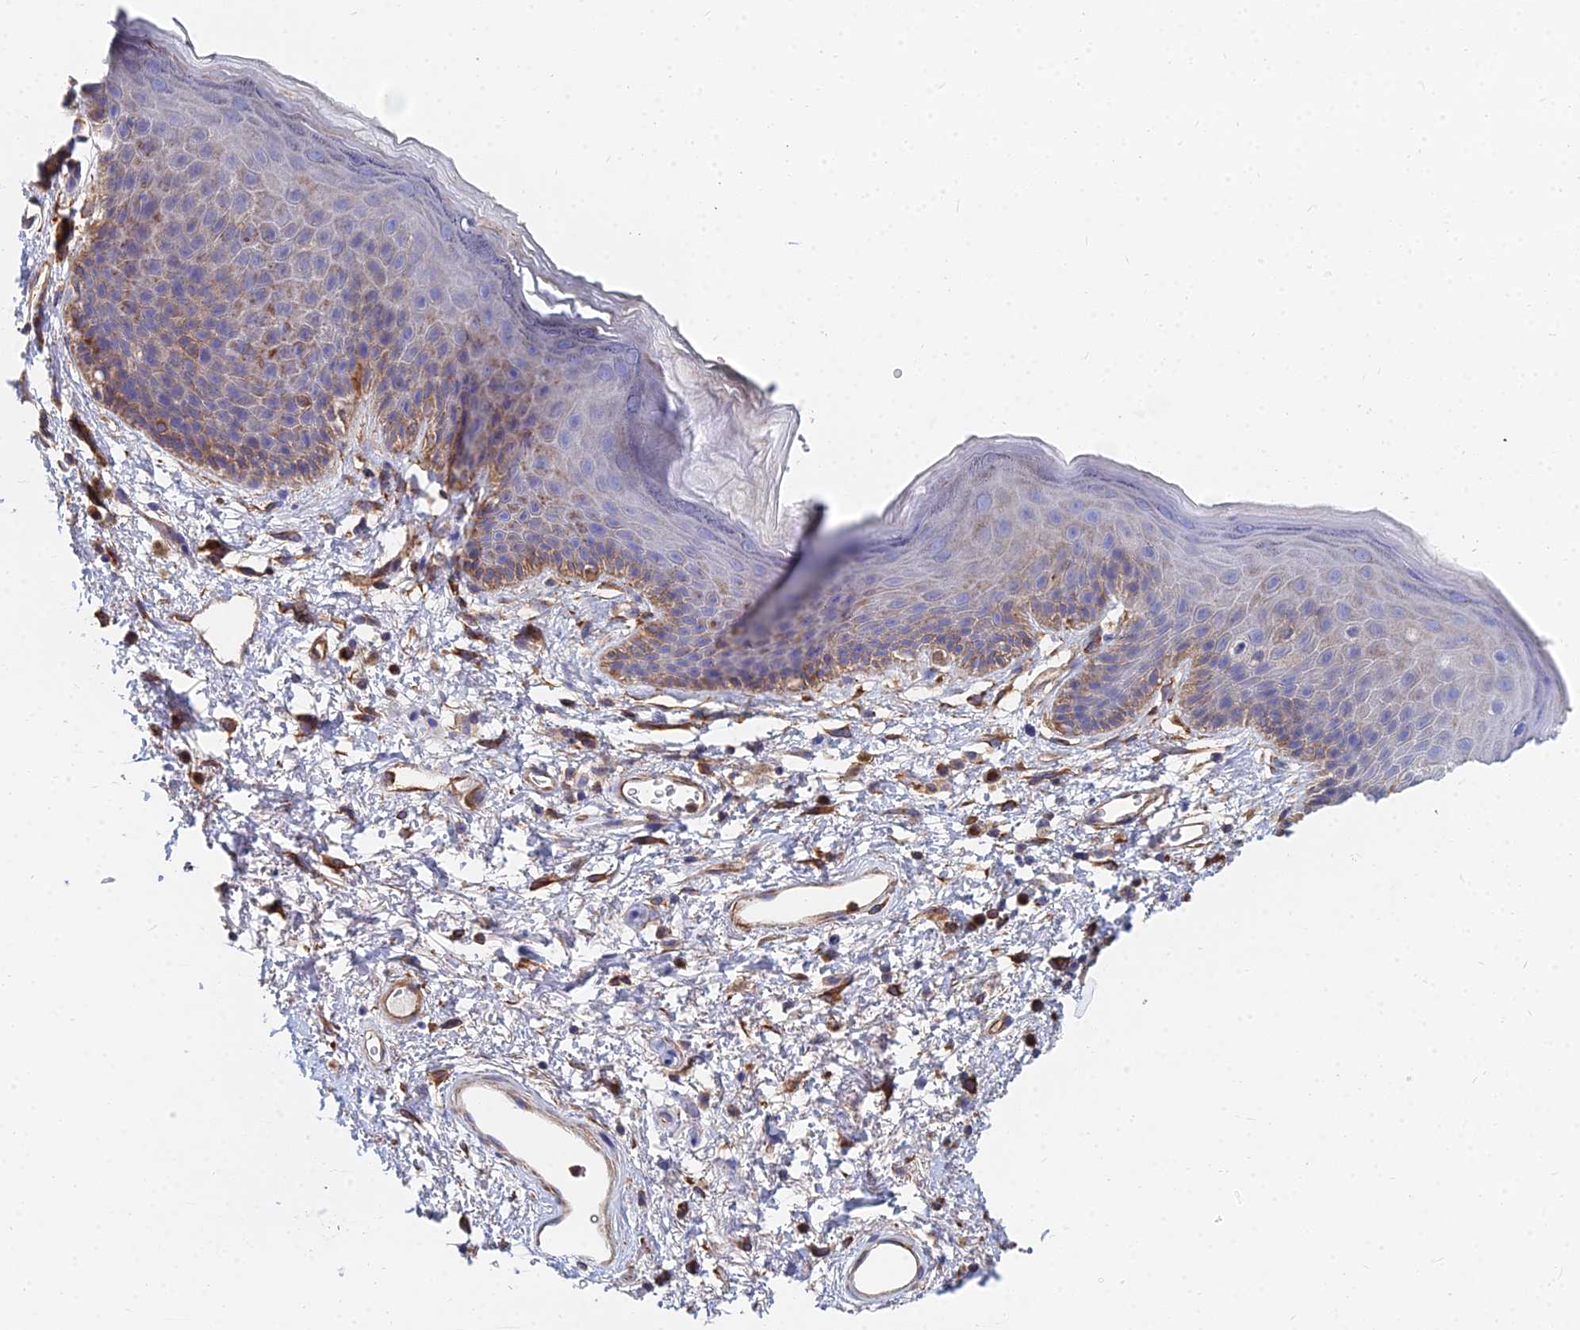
{"staining": {"intensity": "moderate", "quantity": "25%-75%", "location": "cytoplasmic/membranous"}, "tissue": "skin", "cell_type": "Epidermal cells", "image_type": "normal", "snomed": [{"axis": "morphology", "description": "Normal tissue, NOS"}, {"axis": "topography", "description": "Anal"}], "caption": "The immunohistochemical stain shows moderate cytoplasmic/membranous staining in epidermal cells of benign skin. (brown staining indicates protein expression, while blue staining denotes nuclei).", "gene": "FFAR3", "patient": {"sex": "female", "age": 46}}